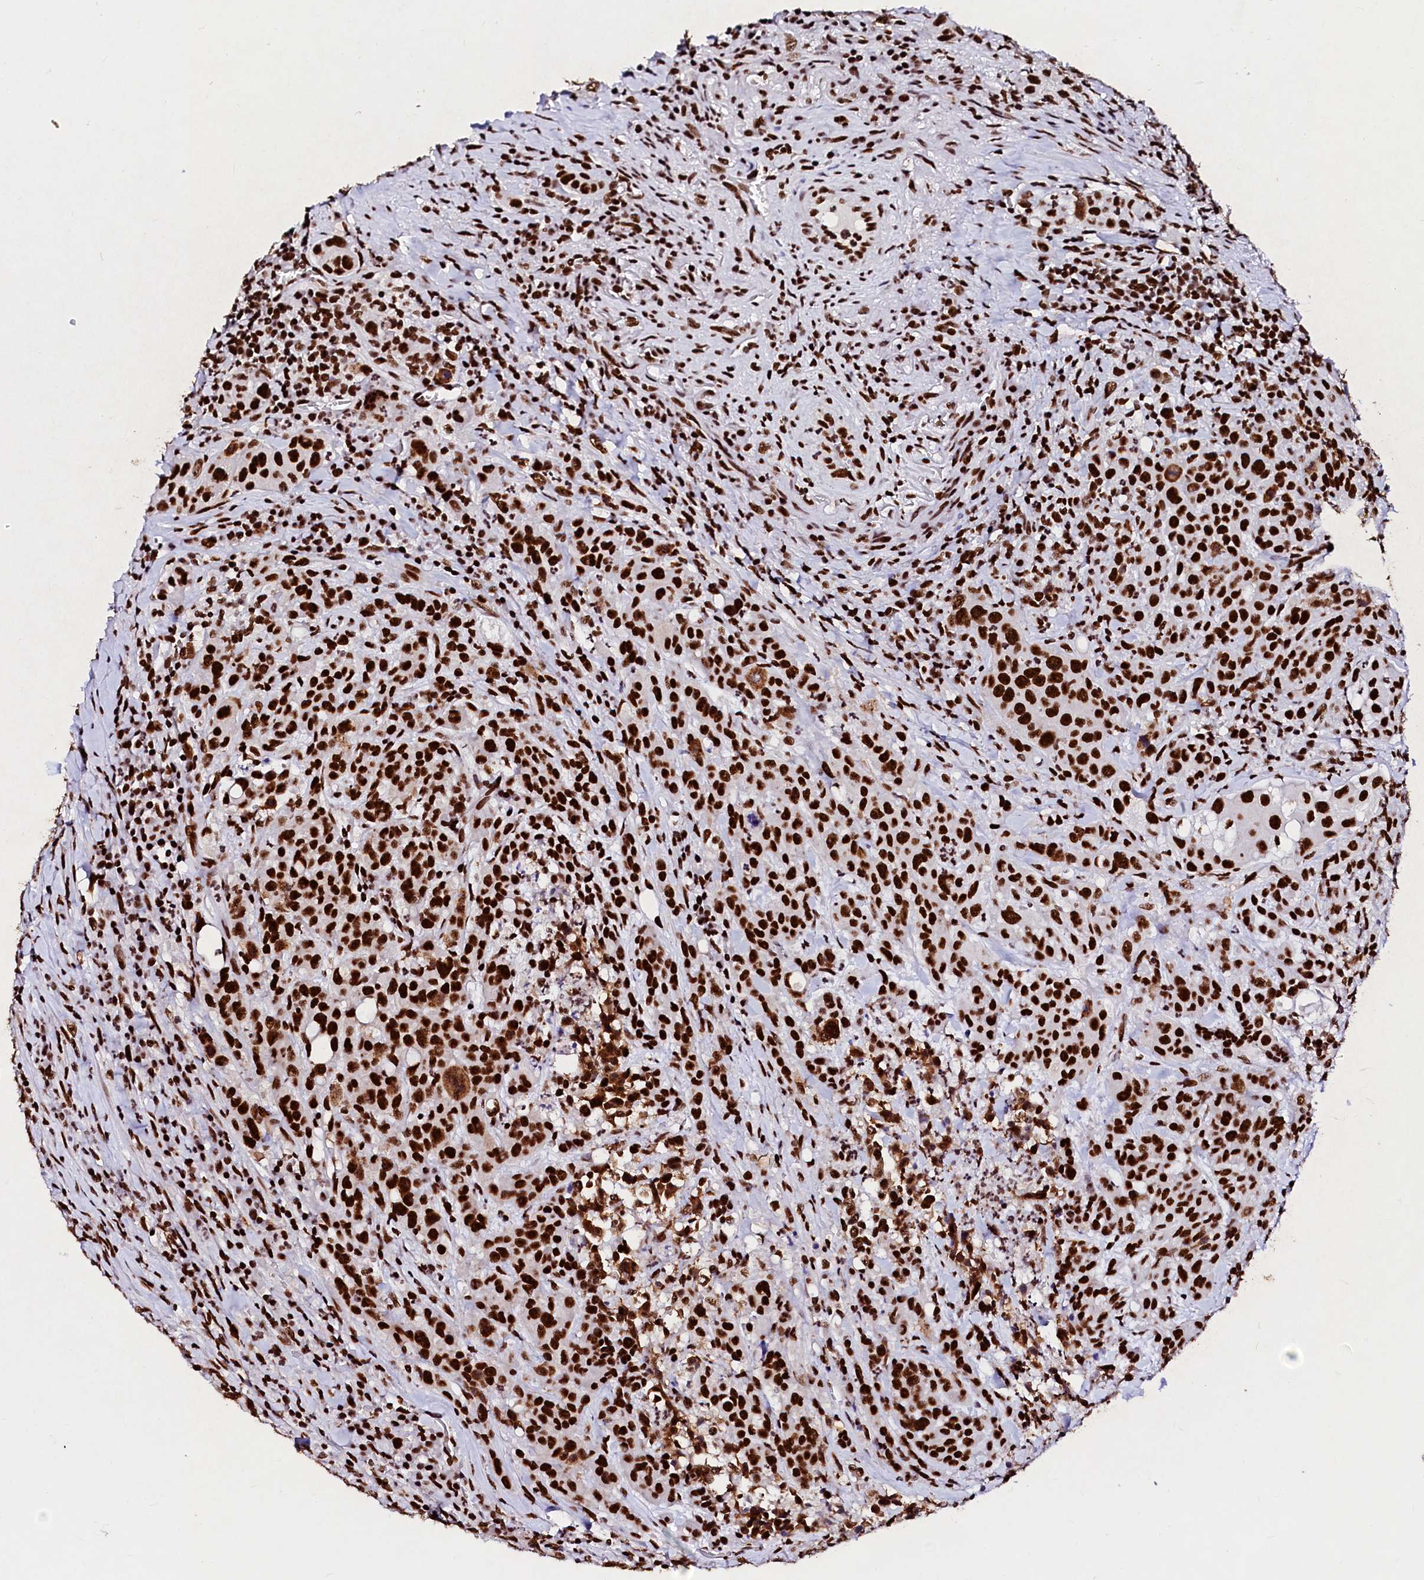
{"staining": {"intensity": "strong", "quantity": ">75%", "location": "nuclear"}, "tissue": "colorectal cancer", "cell_type": "Tumor cells", "image_type": "cancer", "snomed": [{"axis": "morphology", "description": "Adenocarcinoma, NOS"}, {"axis": "topography", "description": "Colon"}], "caption": "Colorectal adenocarcinoma stained for a protein (brown) shows strong nuclear positive positivity in about >75% of tumor cells.", "gene": "CPSF6", "patient": {"sex": "male", "age": 62}}